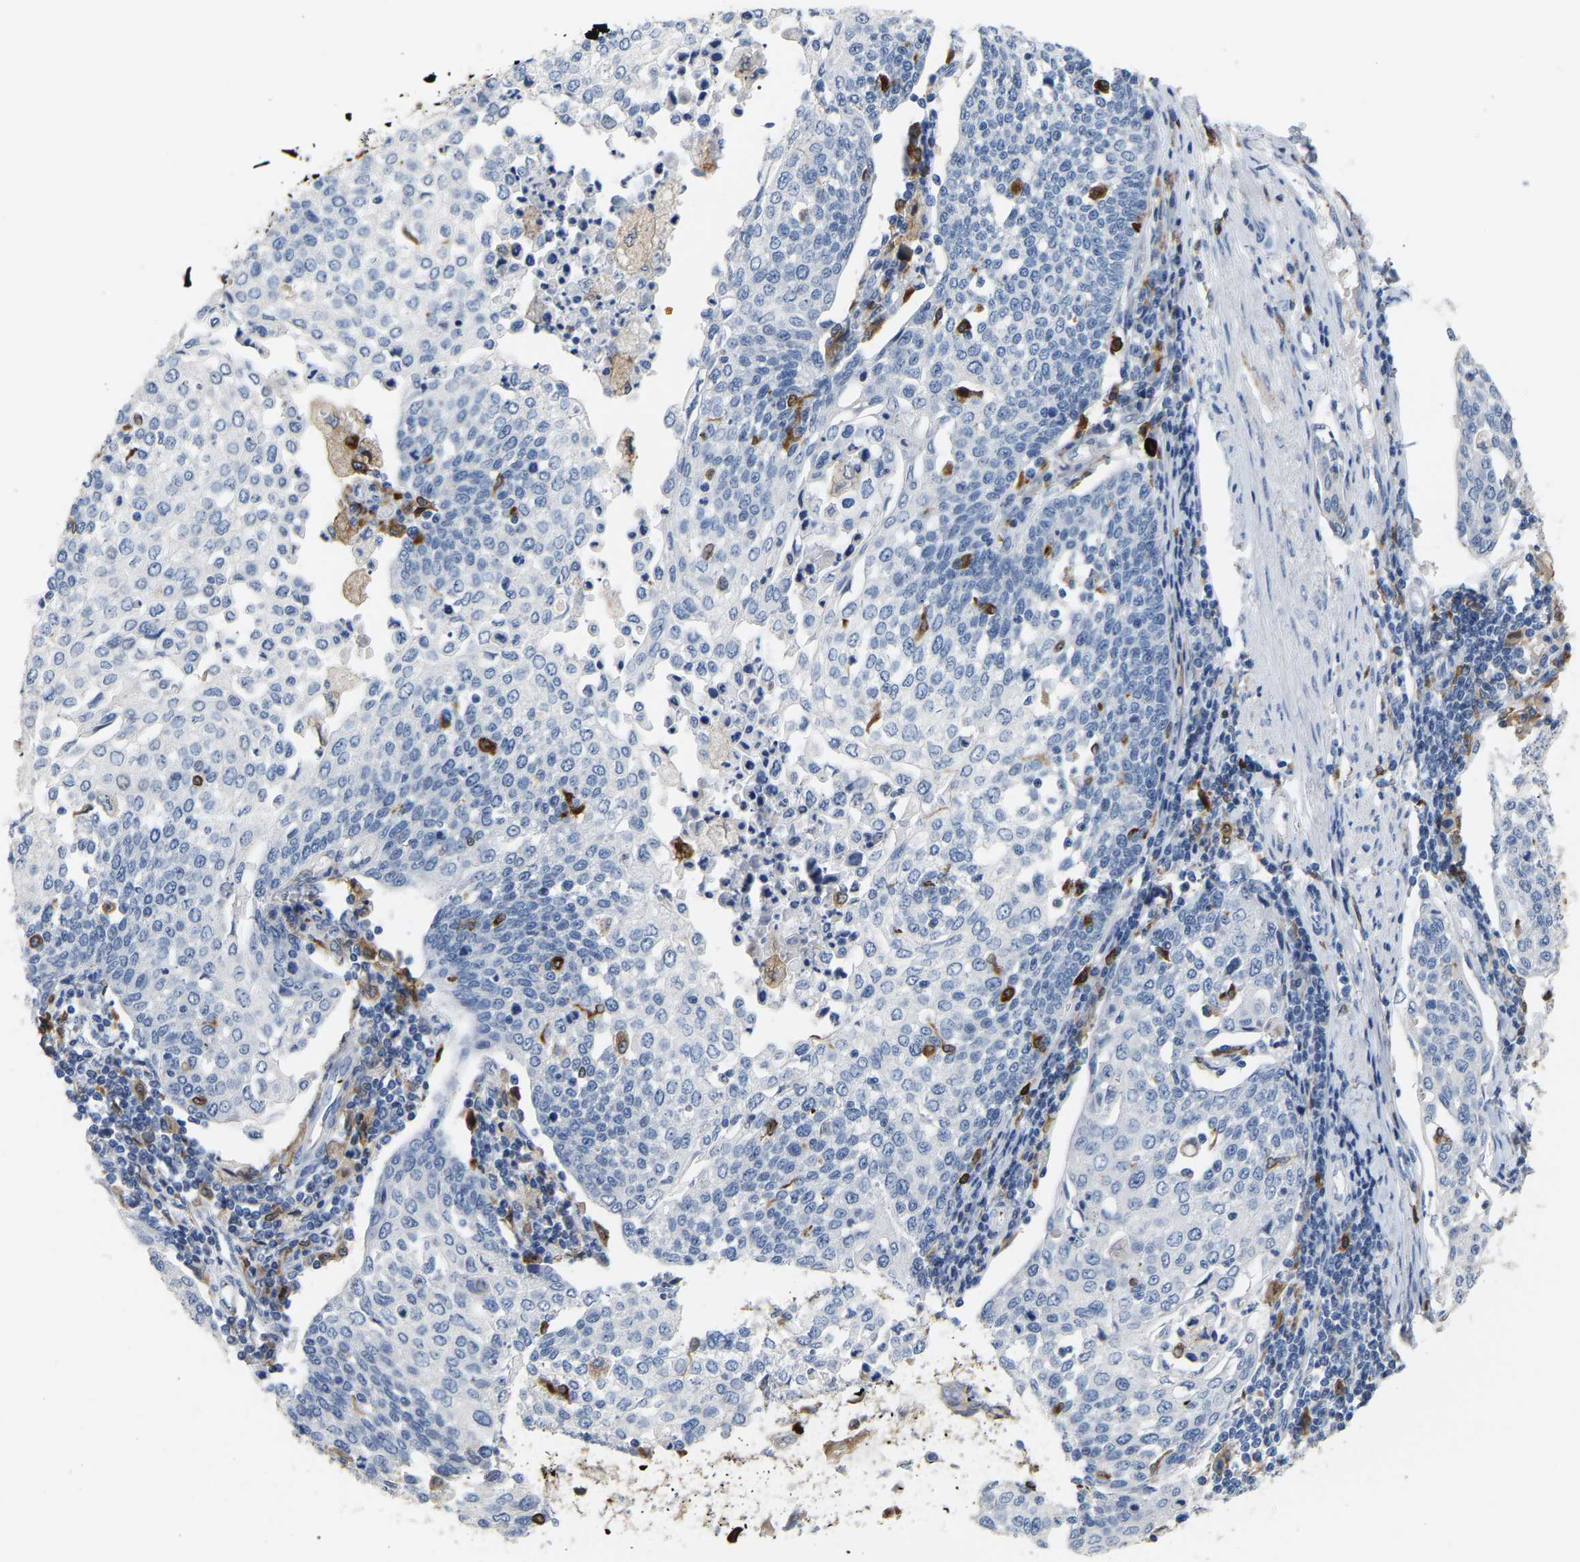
{"staining": {"intensity": "negative", "quantity": "none", "location": "none"}, "tissue": "cervical cancer", "cell_type": "Tumor cells", "image_type": "cancer", "snomed": [{"axis": "morphology", "description": "Squamous cell carcinoma, NOS"}, {"axis": "topography", "description": "Cervix"}], "caption": "Tumor cells are negative for brown protein staining in cervical cancer.", "gene": "PTGS1", "patient": {"sex": "female", "age": 34}}